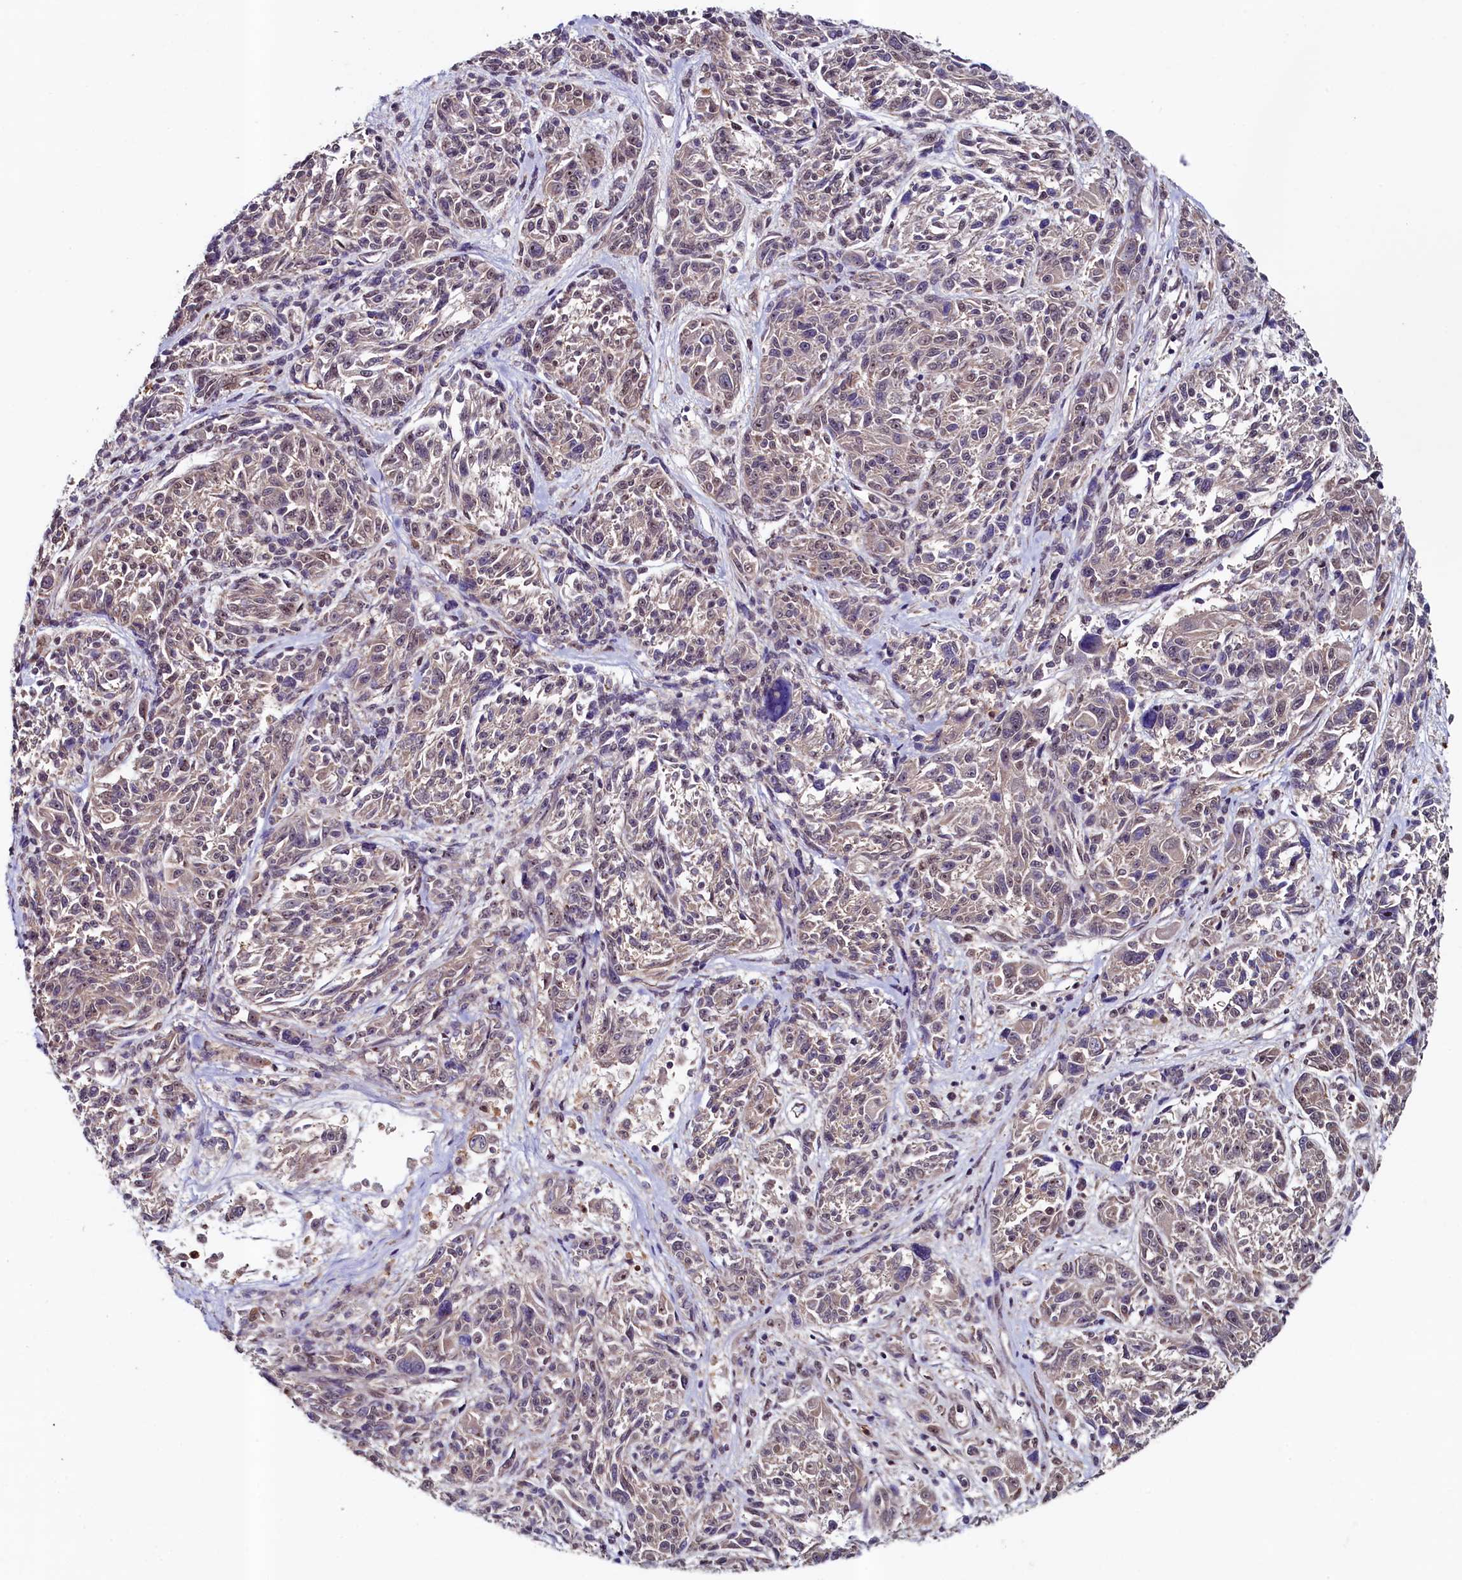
{"staining": {"intensity": "weak", "quantity": "<25%", "location": "nuclear"}, "tissue": "melanoma", "cell_type": "Tumor cells", "image_type": "cancer", "snomed": [{"axis": "morphology", "description": "Malignant melanoma, NOS"}, {"axis": "topography", "description": "Skin"}], "caption": "Immunohistochemistry micrograph of neoplastic tissue: human malignant melanoma stained with DAB demonstrates no significant protein expression in tumor cells.", "gene": "LEO1", "patient": {"sex": "male", "age": 53}}